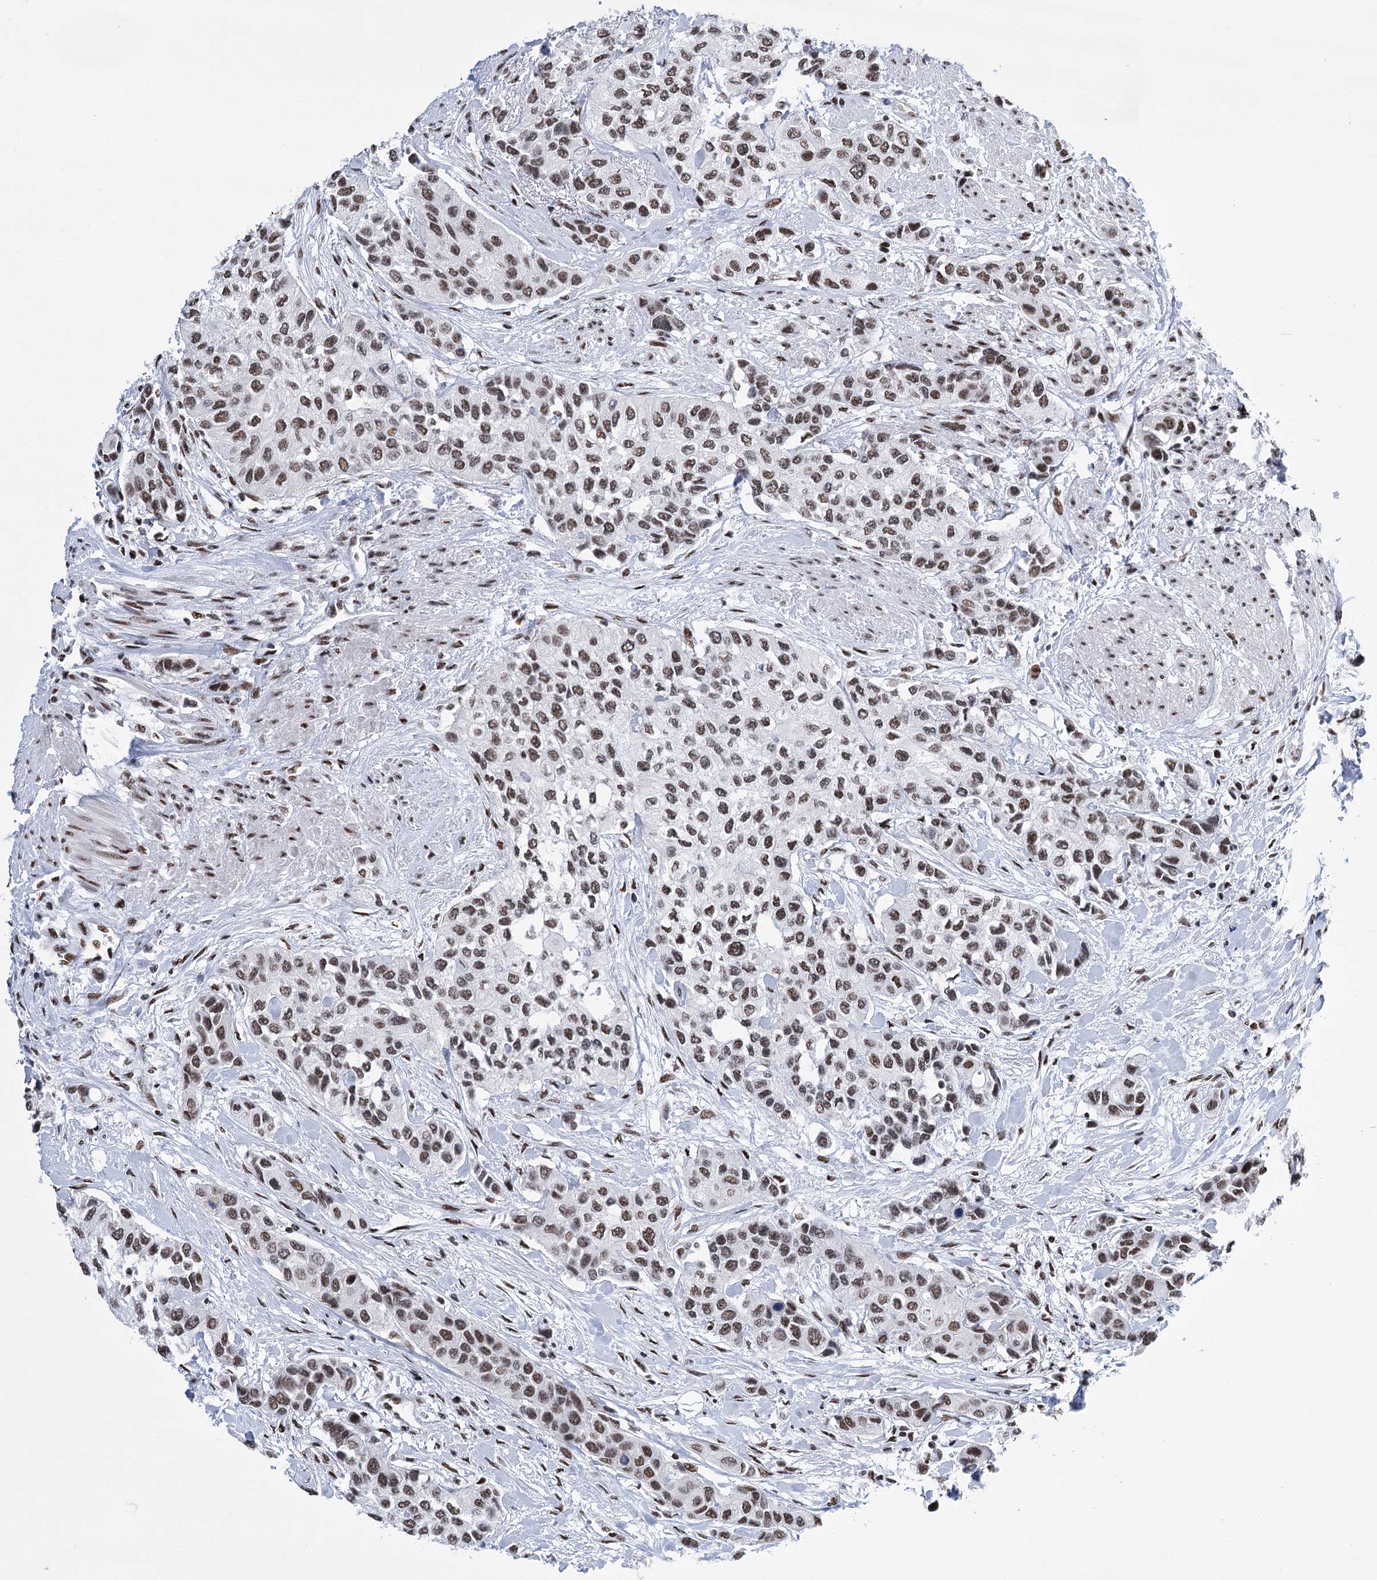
{"staining": {"intensity": "weak", "quantity": ">75%", "location": "nuclear"}, "tissue": "urothelial cancer", "cell_type": "Tumor cells", "image_type": "cancer", "snomed": [{"axis": "morphology", "description": "Normal tissue, NOS"}, {"axis": "morphology", "description": "Urothelial carcinoma, High grade"}, {"axis": "topography", "description": "Vascular tissue"}, {"axis": "topography", "description": "Urinary bladder"}], "caption": "Immunohistochemistry (IHC) staining of urothelial cancer, which displays low levels of weak nuclear expression in approximately >75% of tumor cells indicating weak nuclear protein expression. The staining was performed using DAB (3,3'-diaminobenzidine) (brown) for protein detection and nuclei were counterstained in hematoxylin (blue).", "gene": "POU4F3", "patient": {"sex": "female", "age": 56}}